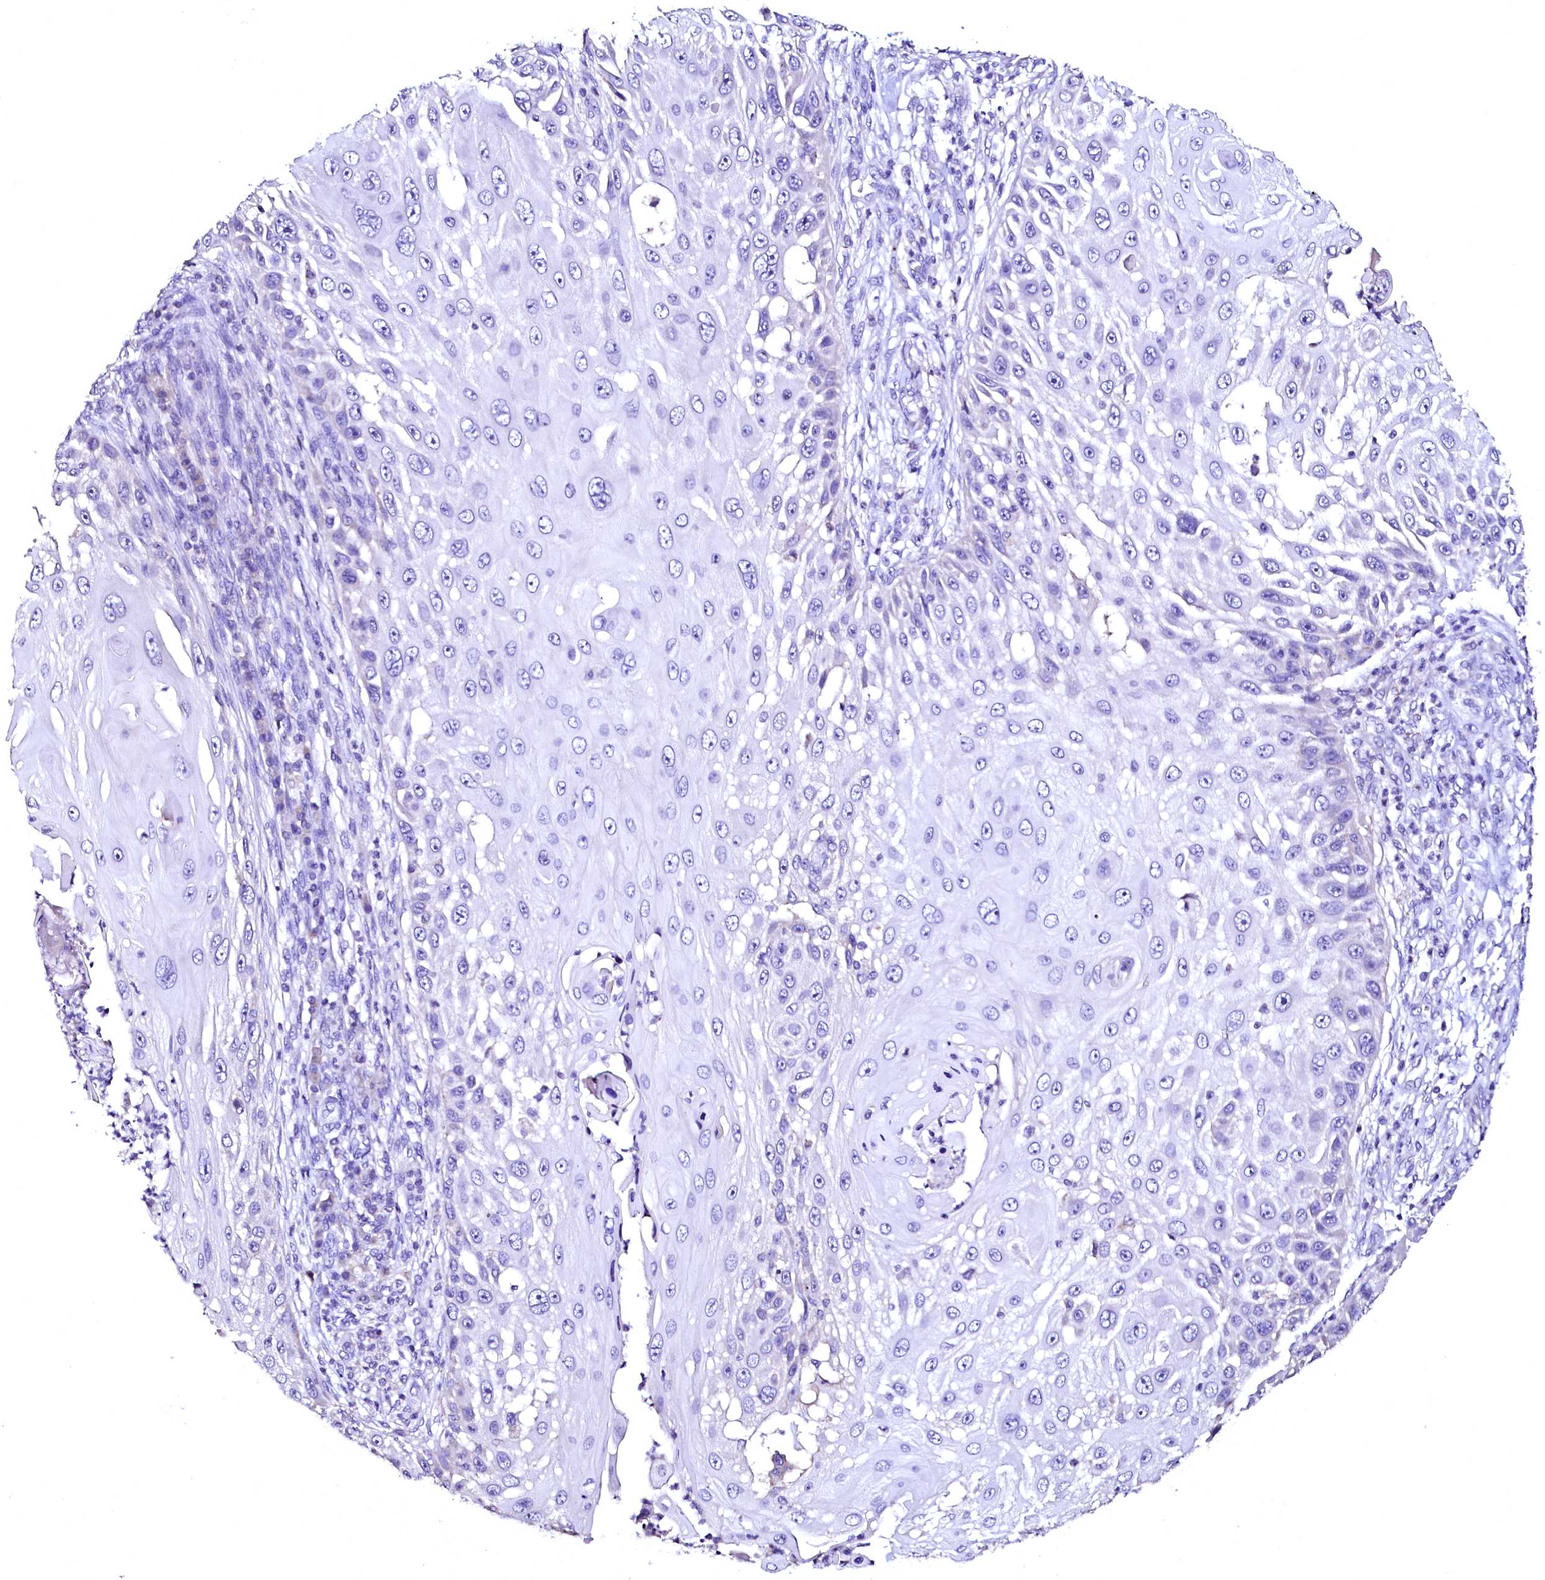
{"staining": {"intensity": "negative", "quantity": "none", "location": "none"}, "tissue": "skin cancer", "cell_type": "Tumor cells", "image_type": "cancer", "snomed": [{"axis": "morphology", "description": "Squamous cell carcinoma, NOS"}, {"axis": "topography", "description": "Skin"}], "caption": "This image is of skin cancer (squamous cell carcinoma) stained with immunohistochemistry (IHC) to label a protein in brown with the nuclei are counter-stained blue. There is no positivity in tumor cells.", "gene": "NALF1", "patient": {"sex": "female", "age": 44}}